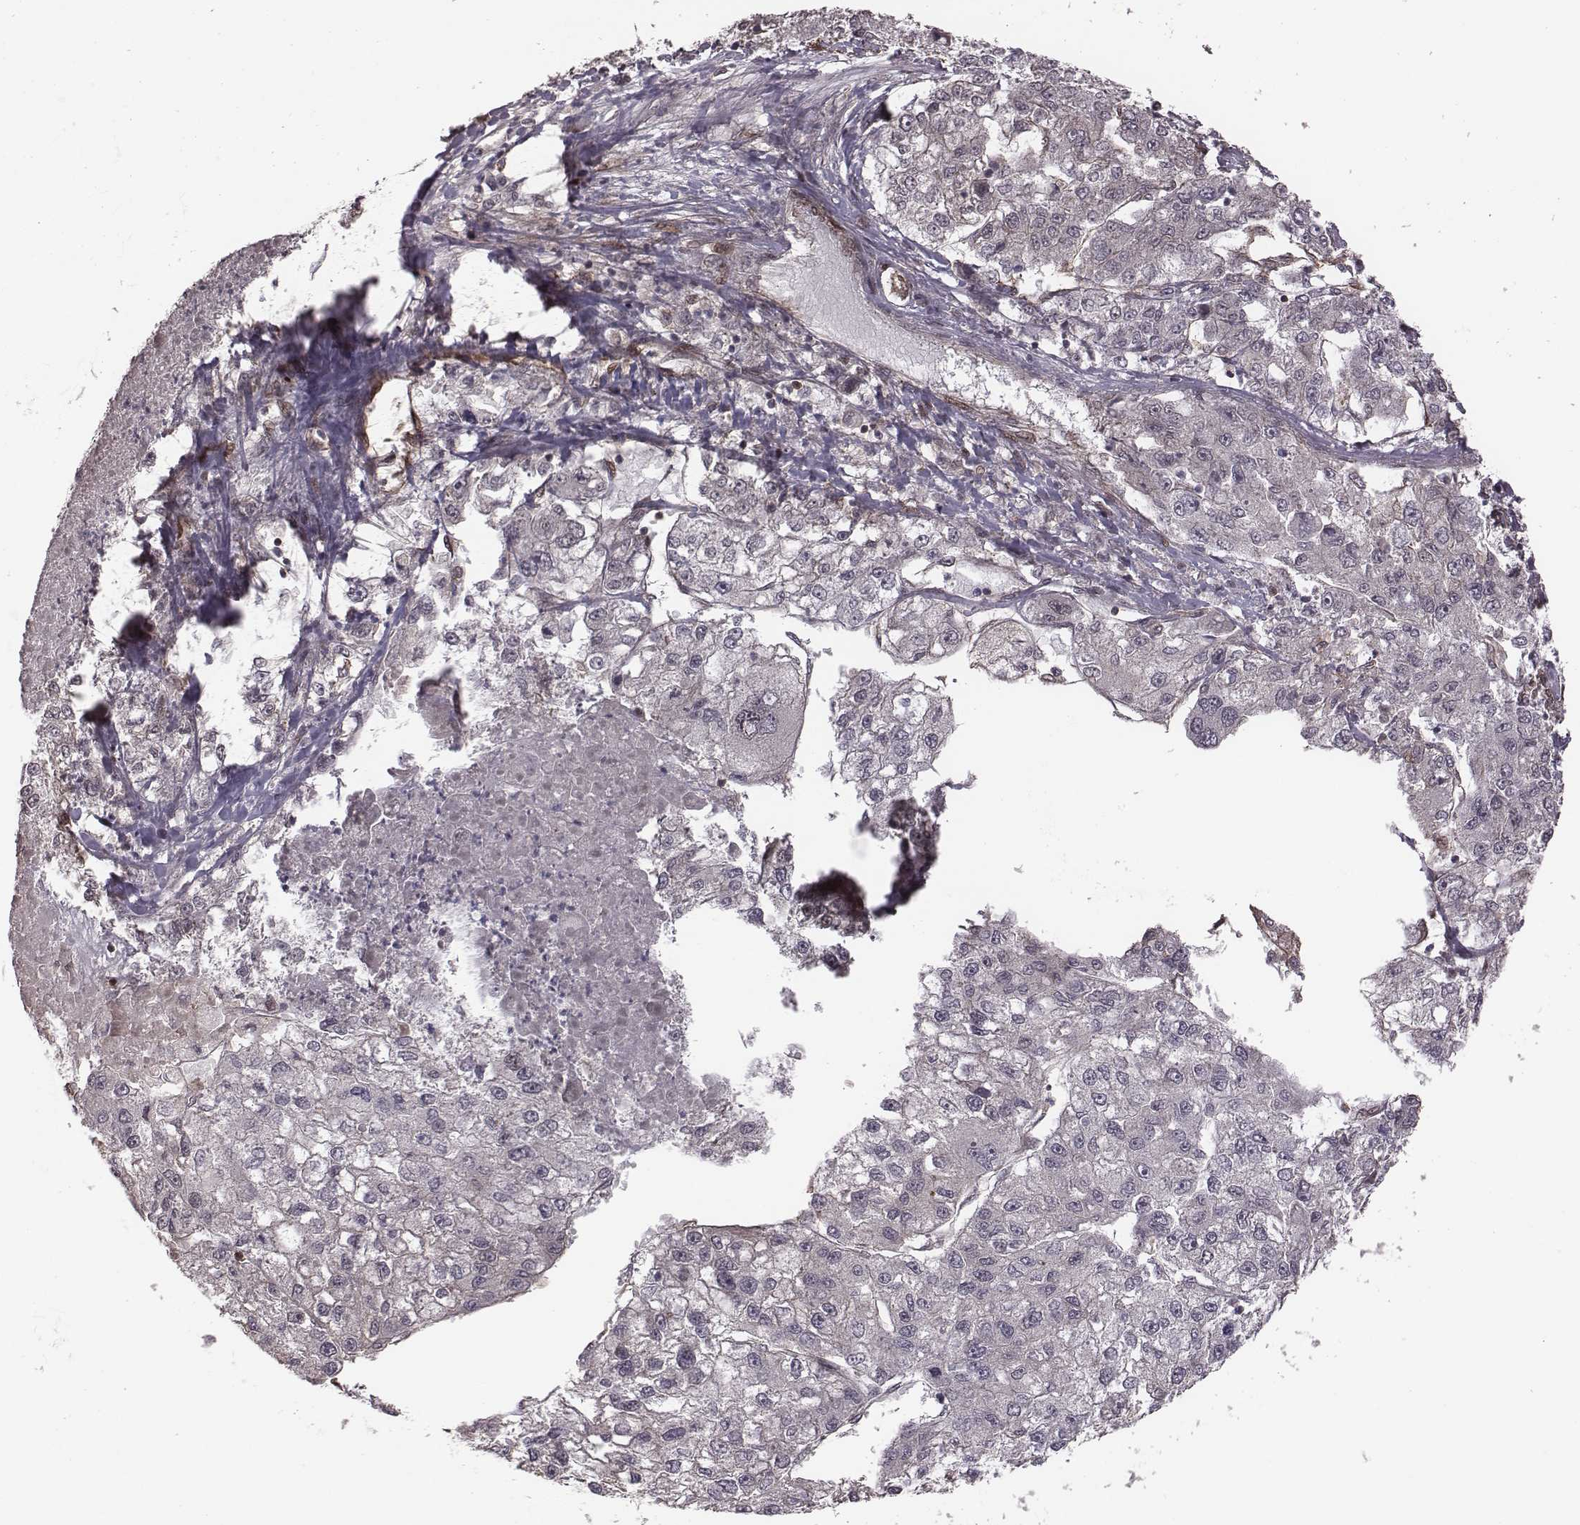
{"staining": {"intensity": "negative", "quantity": "none", "location": "none"}, "tissue": "liver cancer", "cell_type": "Tumor cells", "image_type": "cancer", "snomed": [{"axis": "morphology", "description": "Carcinoma, Hepatocellular, NOS"}, {"axis": "topography", "description": "Liver"}], "caption": "Micrograph shows no protein staining in tumor cells of liver hepatocellular carcinoma tissue.", "gene": "RPL3", "patient": {"sex": "male", "age": 56}}